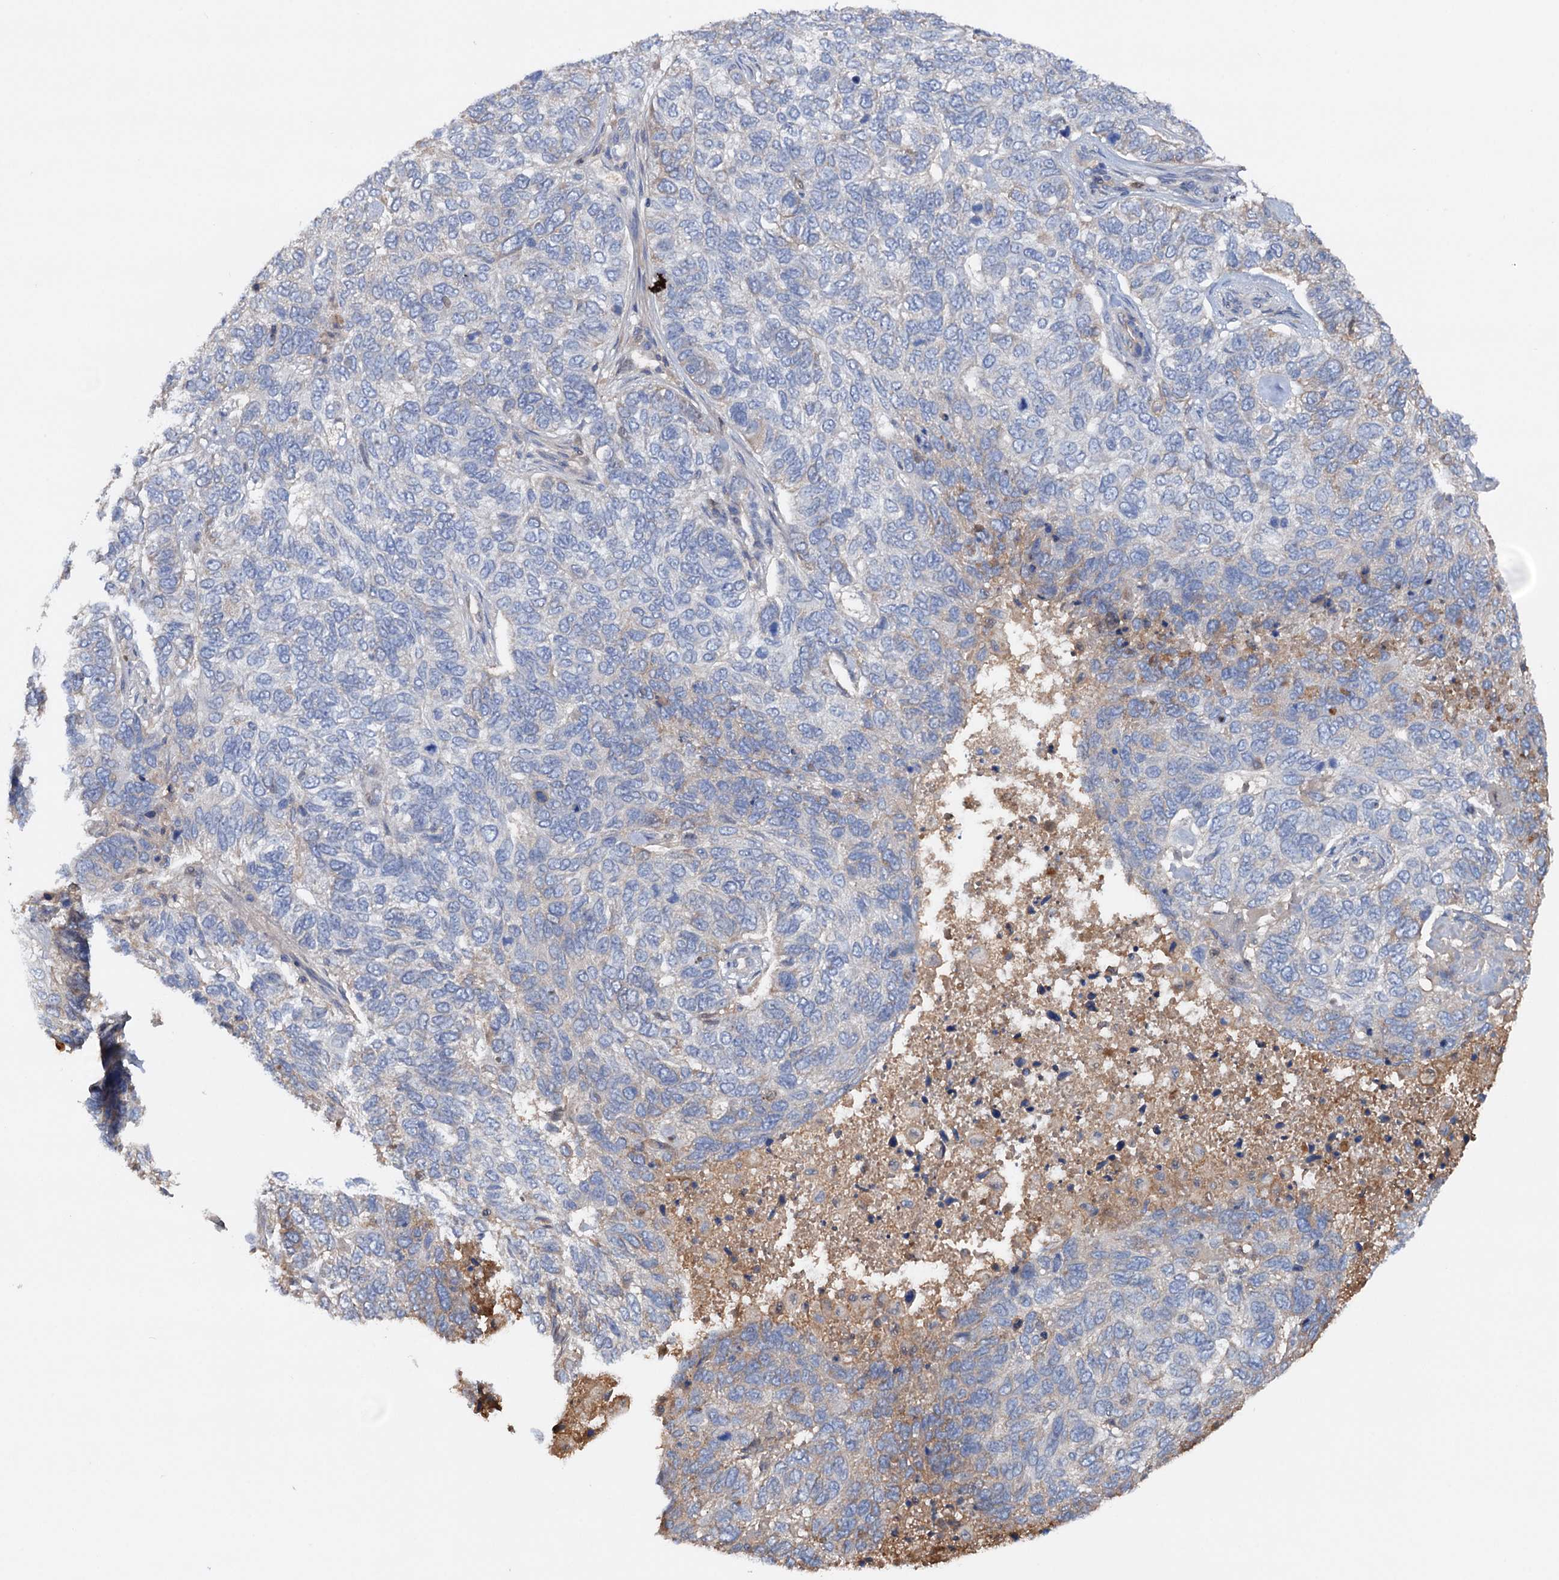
{"staining": {"intensity": "negative", "quantity": "none", "location": "none"}, "tissue": "skin cancer", "cell_type": "Tumor cells", "image_type": "cancer", "snomed": [{"axis": "morphology", "description": "Basal cell carcinoma"}, {"axis": "topography", "description": "Skin"}], "caption": "The micrograph reveals no significant staining in tumor cells of skin cancer (basal cell carcinoma).", "gene": "ARL13A", "patient": {"sex": "female", "age": 65}}